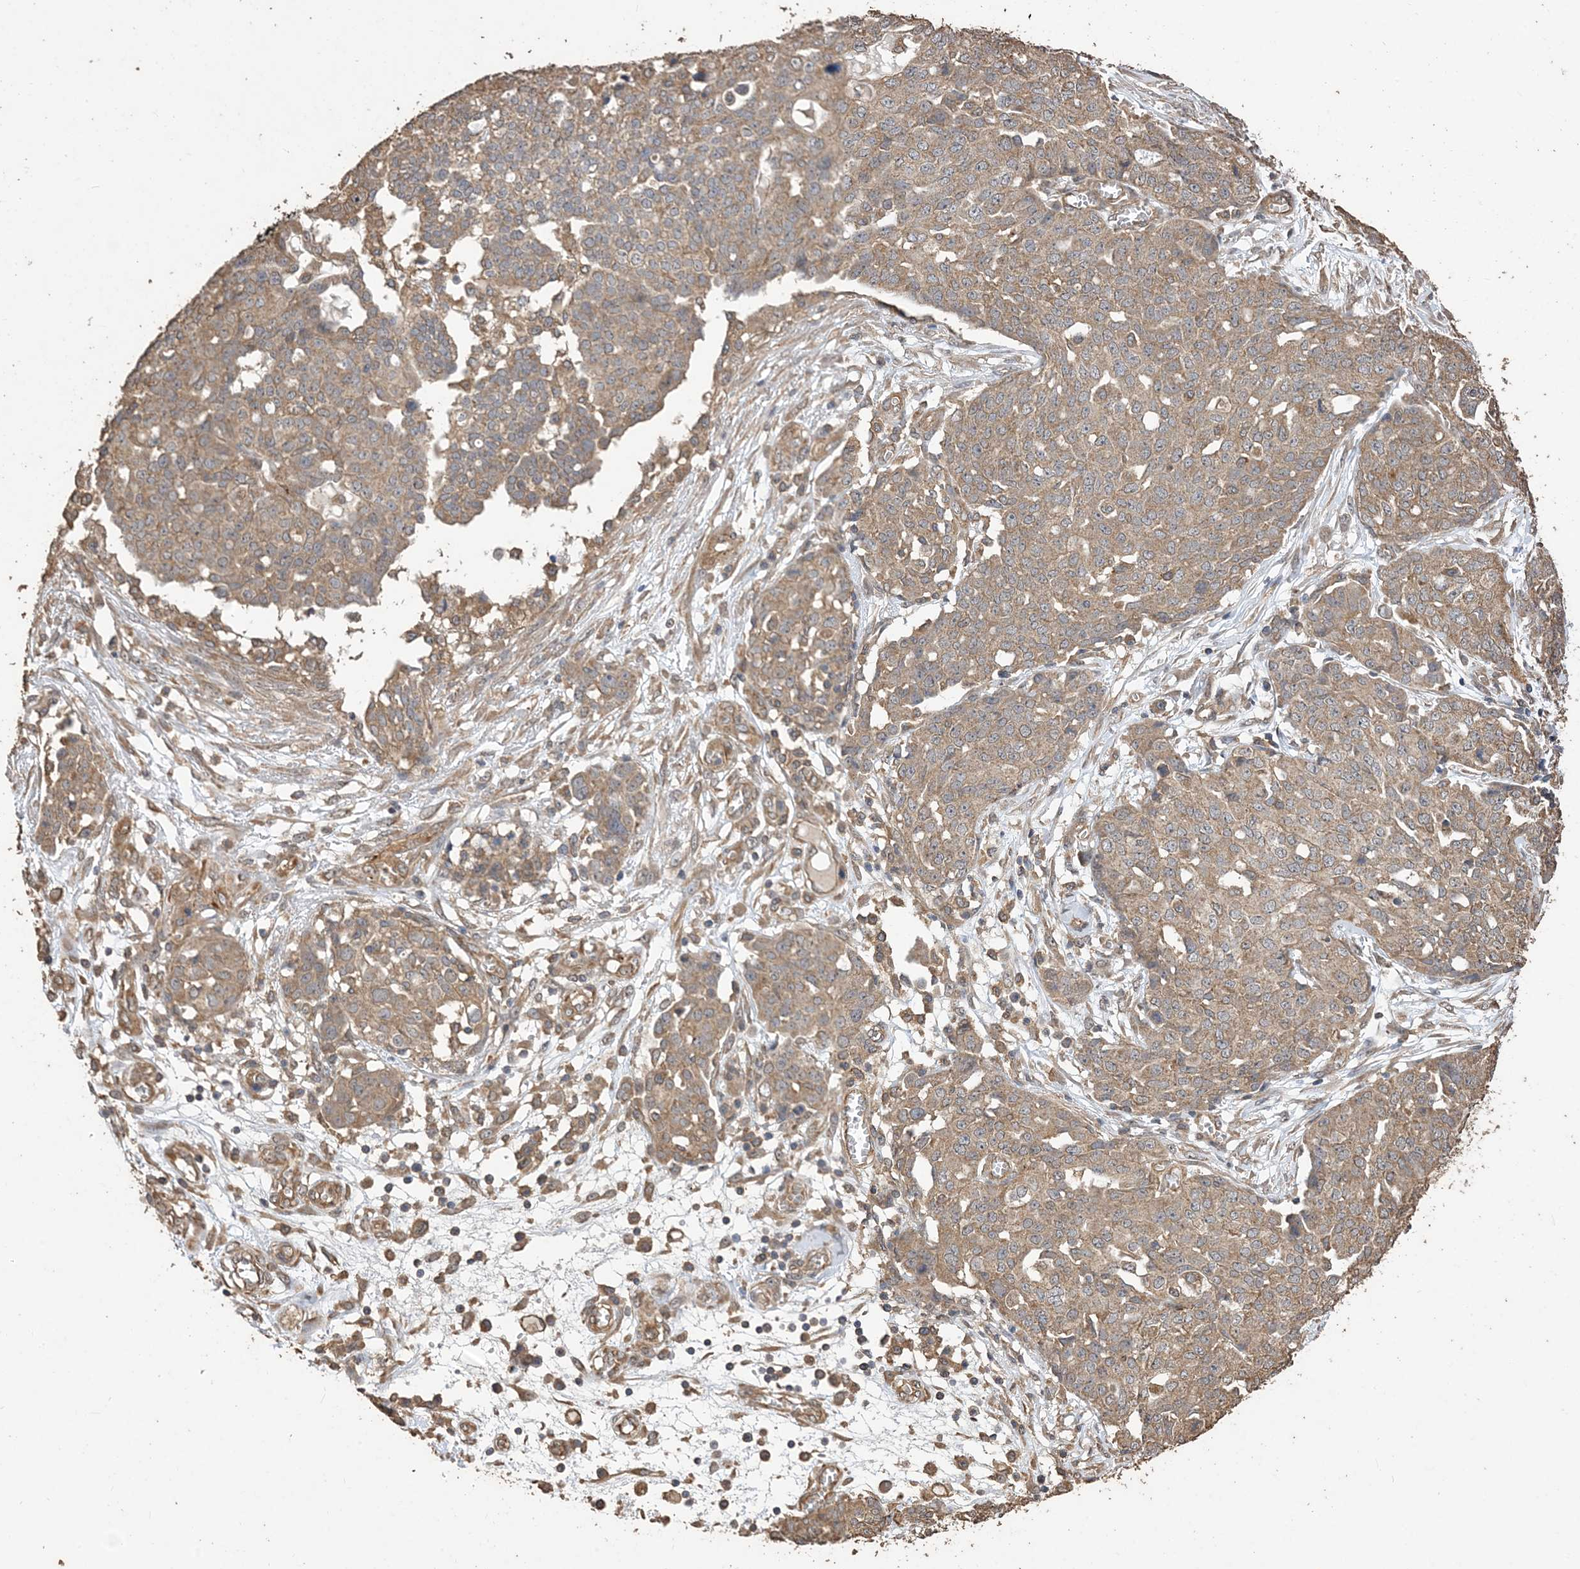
{"staining": {"intensity": "moderate", "quantity": ">75%", "location": "cytoplasmic/membranous"}, "tissue": "ovarian cancer", "cell_type": "Tumor cells", "image_type": "cancer", "snomed": [{"axis": "morphology", "description": "Cystadenocarcinoma, serous, NOS"}, {"axis": "topography", "description": "Soft tissue"}, {"axis": "topography", "description": "Ovary"}], "caption": "Tumor cells show medium levels of moderate cytoplasmic/membranous positivity in about >75% of cells in human ovarian cancer. Using DAB (3,3'-diaminobenzidine) (brown) and hematoxylin (blue) stains, captured at high magnification using brightfield microscopy.", "gene": "ZKSCAN5", "patient": {"sex": "female", "age": 57}}